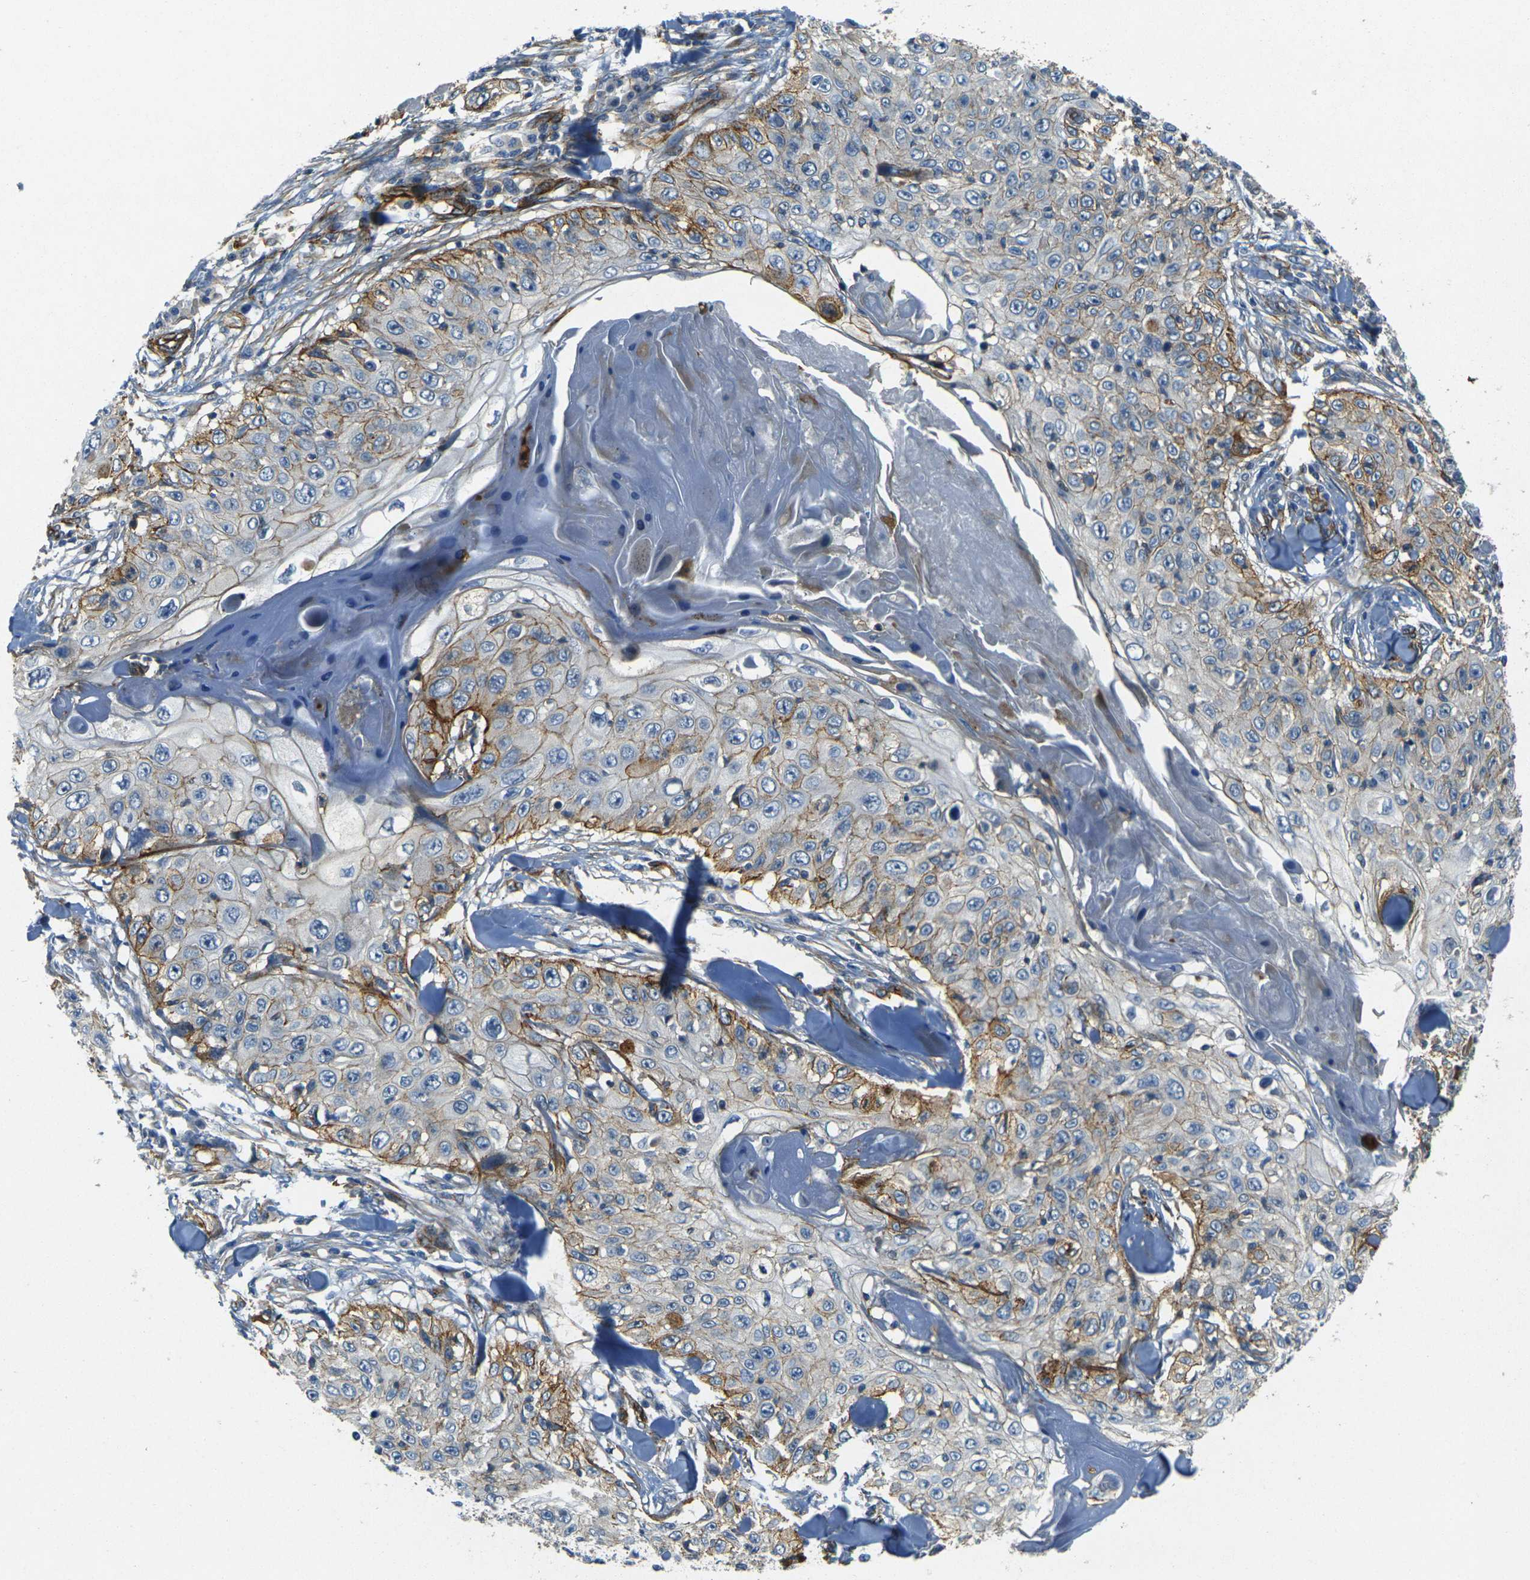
{"staining": {"intensity": "moderate", "quantity": "<25%", "location": "cytoplasmic/membranous"}, "tissue": "skin cancer", "cell_type": "Tumor cells", "image_type": "cancer", "snomed": [{"axis": "morphology", "description": "Squamous cell carcinoma, NOS"}, {"axis": "topography", "description": "Skin"}], "caption": "Tumor cells demonstrate moderate cytoplasmic/membranous positivity in about <25% of cells in squamous cell carcinoma (skin).", "gene": "EPHA7", "patient": {"sex": "male", "age": 86}}